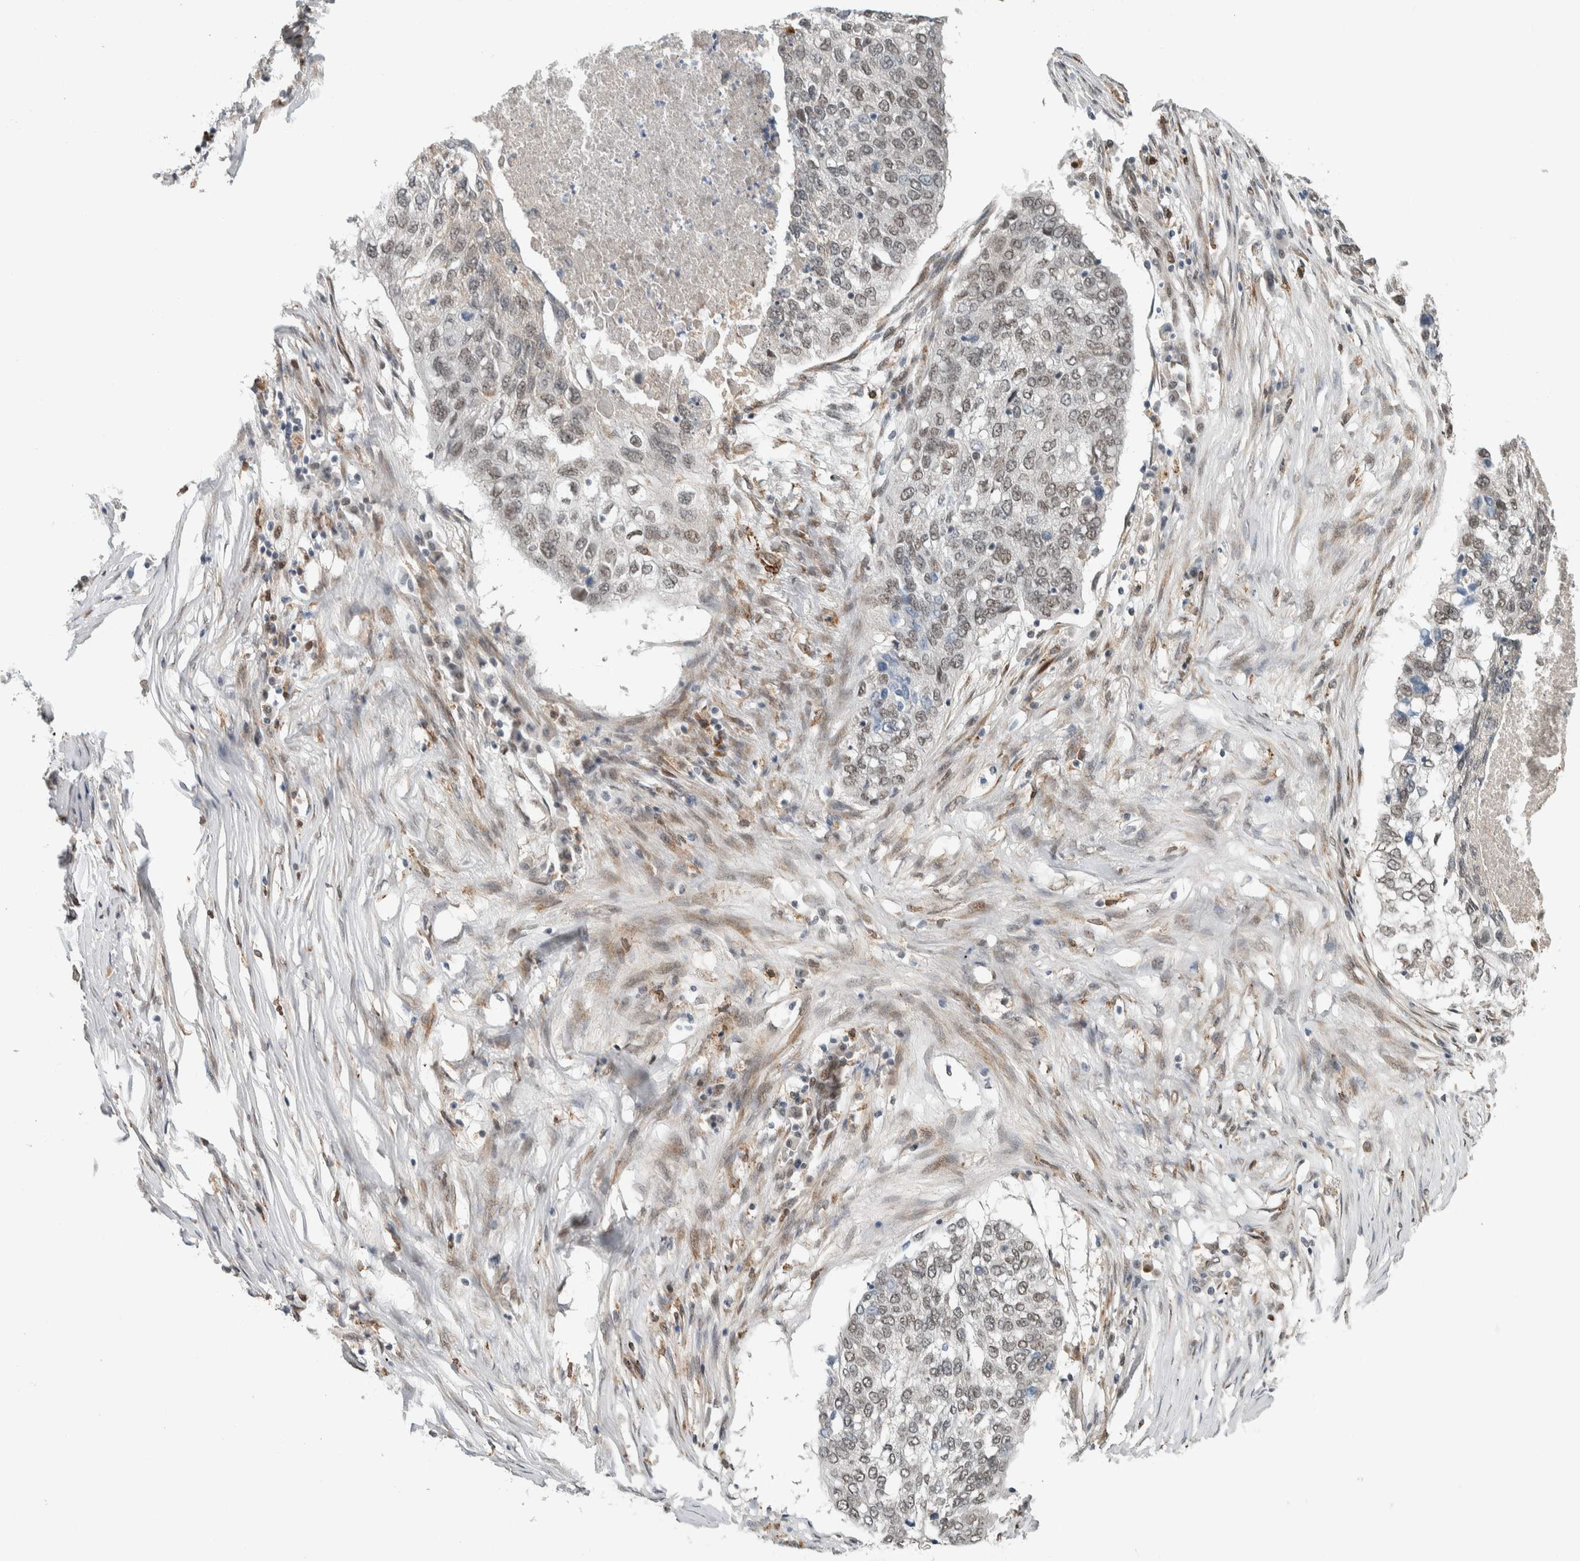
{"staining": {"intensity": "weak", "quantity": "<25%", "location": "nuclear"}, "tissue": "lung cancer", "cell_type": "Tumor cells", "image_type": "cancer", "snomed": [{"axis": "morphology", "description": "Squamous cell carcinoma, NOS"}, {"axis": "topography", "description": "Lung"}], "caption": "This histopathology image is of lung squamous cell carcinoma stained with immunohistochemistry (IHC) to label a protein in brown with the nuclei are counter-stained blue. There is no positivity in tumor cells.", "gene": "TNRC18", "patient": {"sex": "female", "age": 63}}